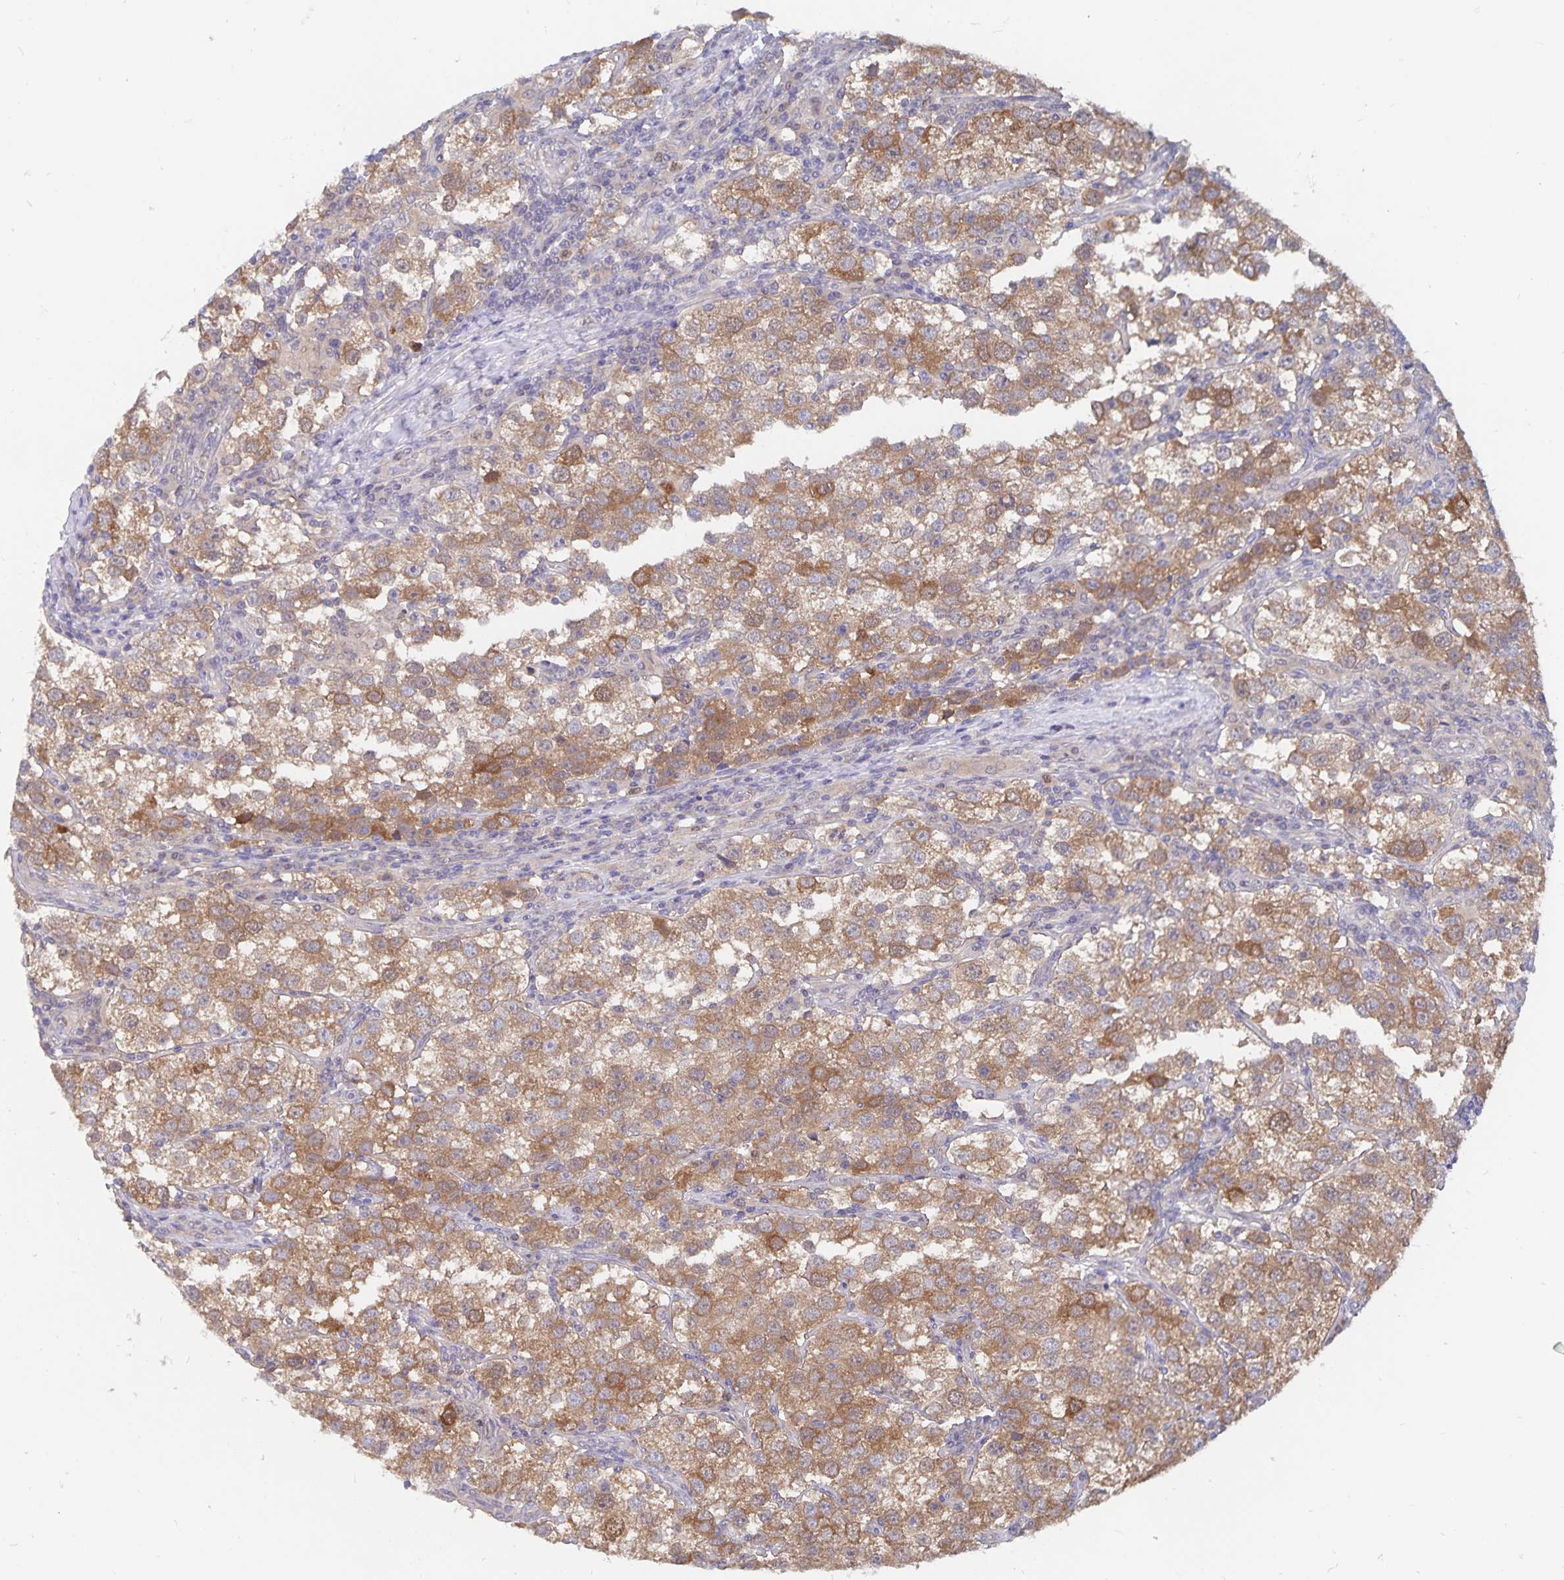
{"staining": {"intensity": "moderate", "quantity": ">75%", "location": "cytoplasmic/membranous"}, "tissue": "testis cancer", "cell_type": "Tumor cells", "image_type": "cancer", "snomed": [{"axis": "morphology", "description": "Seminoma, NOS"}, {"axis": "topography", "description": "Testis"}], "caption": "Tumor cells show medium levels of moderate cytoplasmic/membranous positivity in approximately >75% of cells in human testis cancer (seminoma).", "gene": "BAG6", "patient": {"sex": "male", "age": 37}}